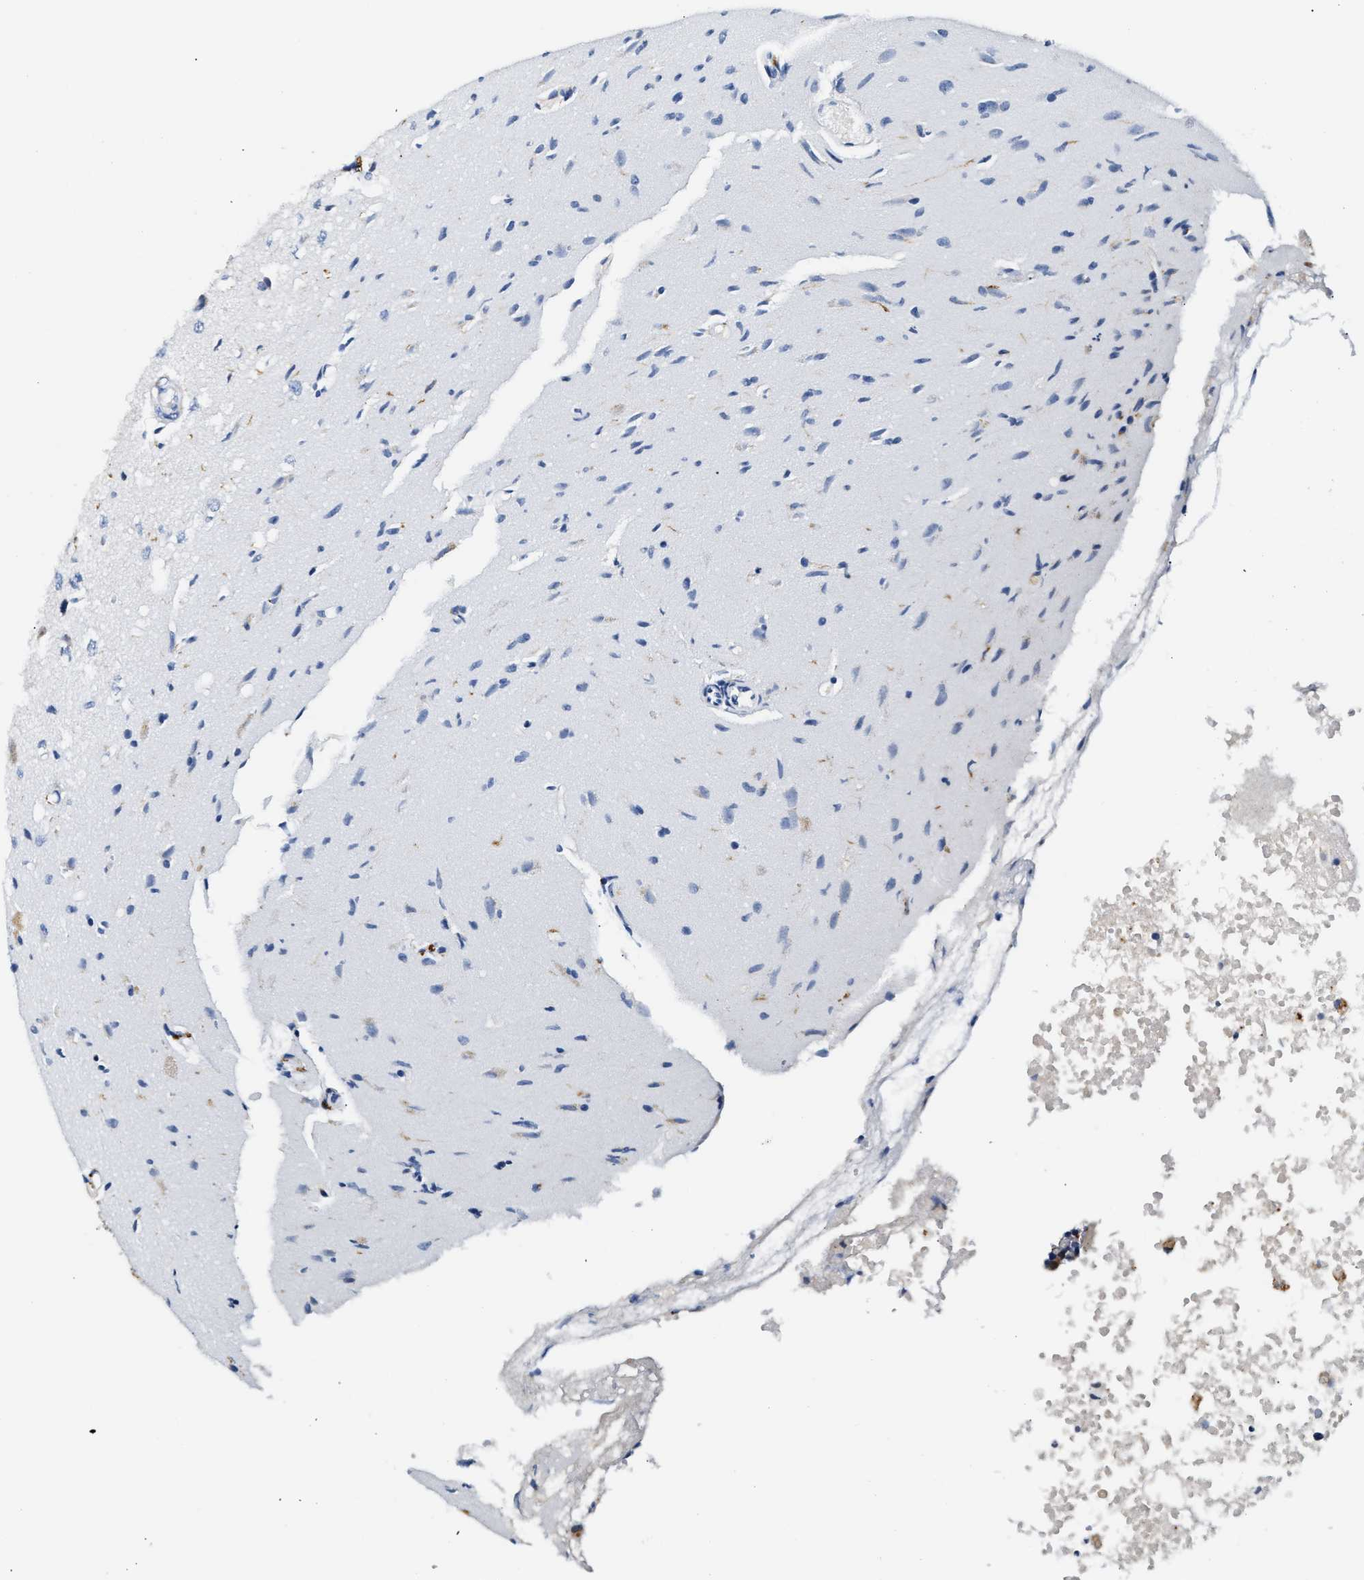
{"staining": {"intensity": "negative", "quantity": "none", "location": "none"}, "tissue": "glioma", "cell_type": "Tumor cells", "image_type": "cancer", "snomed": [{"axis": "morphology", "description": "Glioma, malignant, High grade"}, {"axis": "topography", "description": "Brain"}], "caption": "The immunohistochemistry (IHC) photomicrograph has no significant positivity in tumor cells of glioma tissue.", "gene": "MED22", "patient": {"sex": "female", "age": 59}}